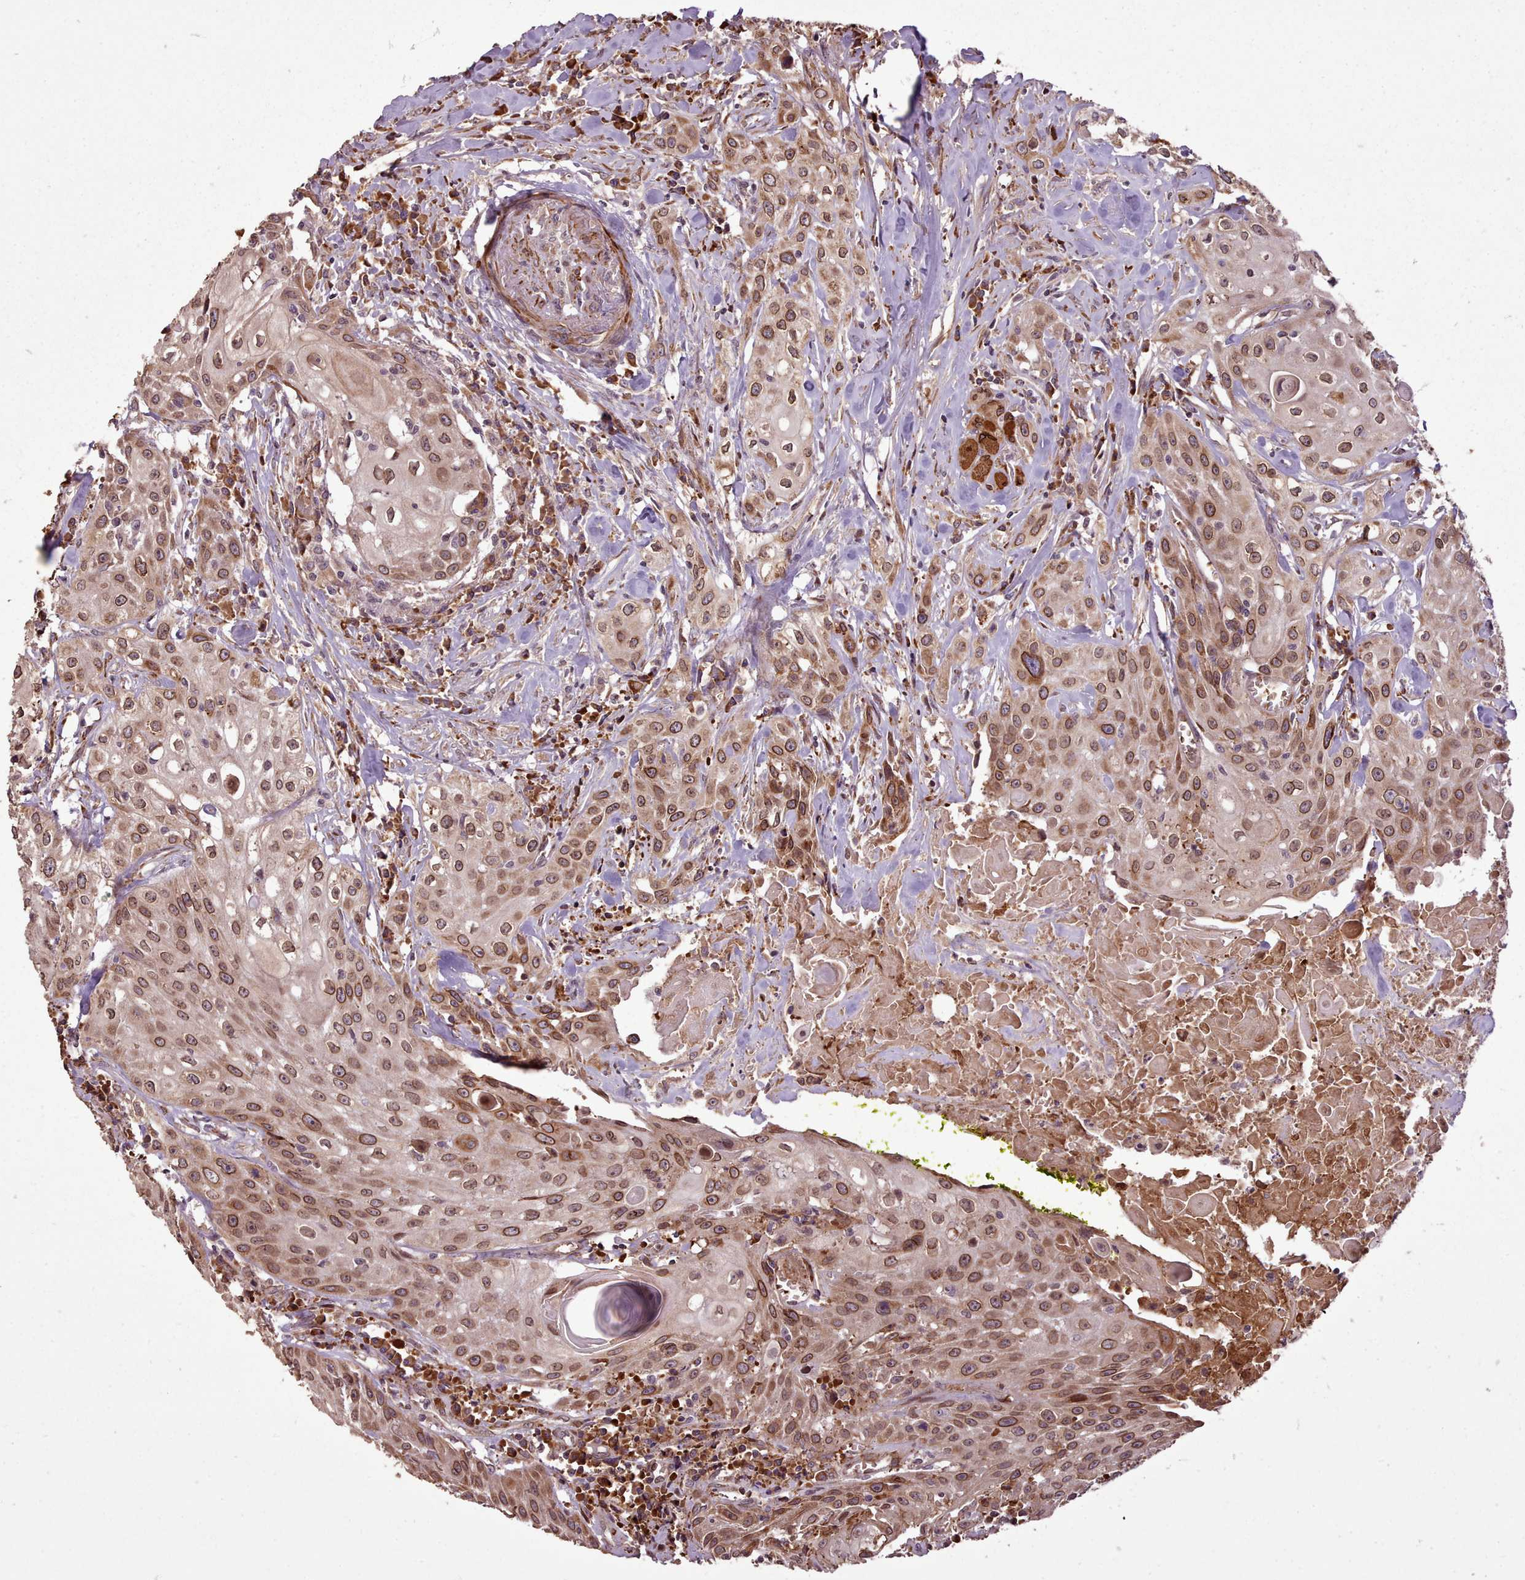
{"staining": {"intensity": "moderate", "quantity": ">75%", "location": "cytoplasmic/membranous,nuclear"}, "tissue": "head and neck cancer", "cell_type": "Tumor cells", "image_type": "cancer", "snomed": [{"axis": "morphology", "description": "Squamous cell carcinoma, NOS"}, {"axis": "topography", "description": "Oral tissue"}, {"axis": "topography", "description": "Head-Neck"}], "caption": "This is an image of immunohistochemistry staining of head and neck cancer (squamous cell carcinoma), which shows moderate positivity in the cytoplasmic/membranous and nuclear of tumor cells.", "gene": "CABP1", "patient": {"sex": "female", "age": 82}}